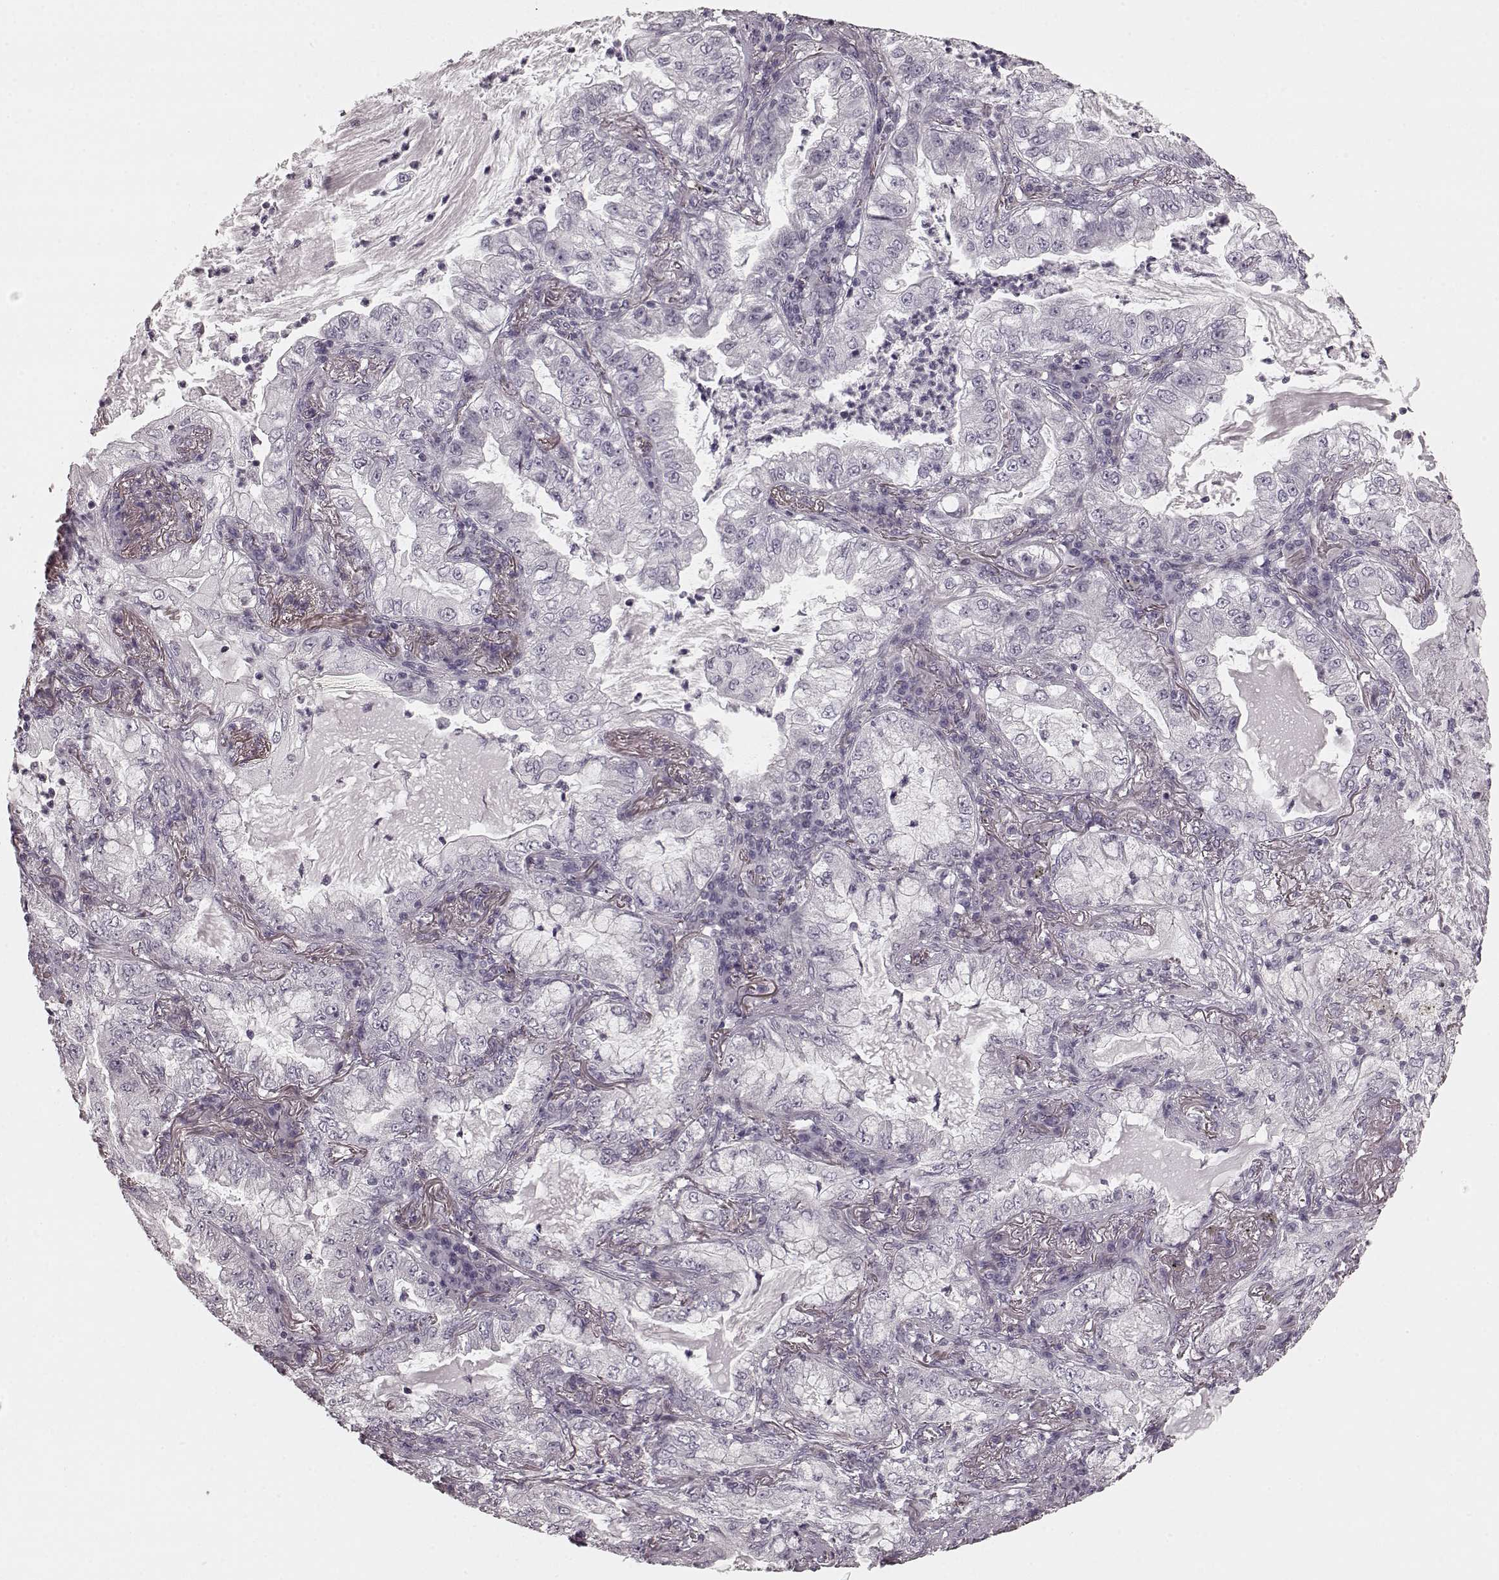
{"staining": {"intensity": "negative", "quantity": "none", "location": "none"}, "tissue": "lung cancer", "cell_type": "Tumor cells", "image_type": "cancer", "snomed": [{"axis": "morphology", "description": "Adenocarcinoma, NOS"}, {"axis": "topography", "description": "Lung"}], "caption": "Protein analysis of lung adenocarcinoma shows no significant positivity in tumor cells. Brightfield microscopy of immunohistochemistry stained with DAB (brown) and hematoxylin (blue), captured at high magnification.", "gene": "PRKCE", "patient": {"sex": "female", "age": 73}}